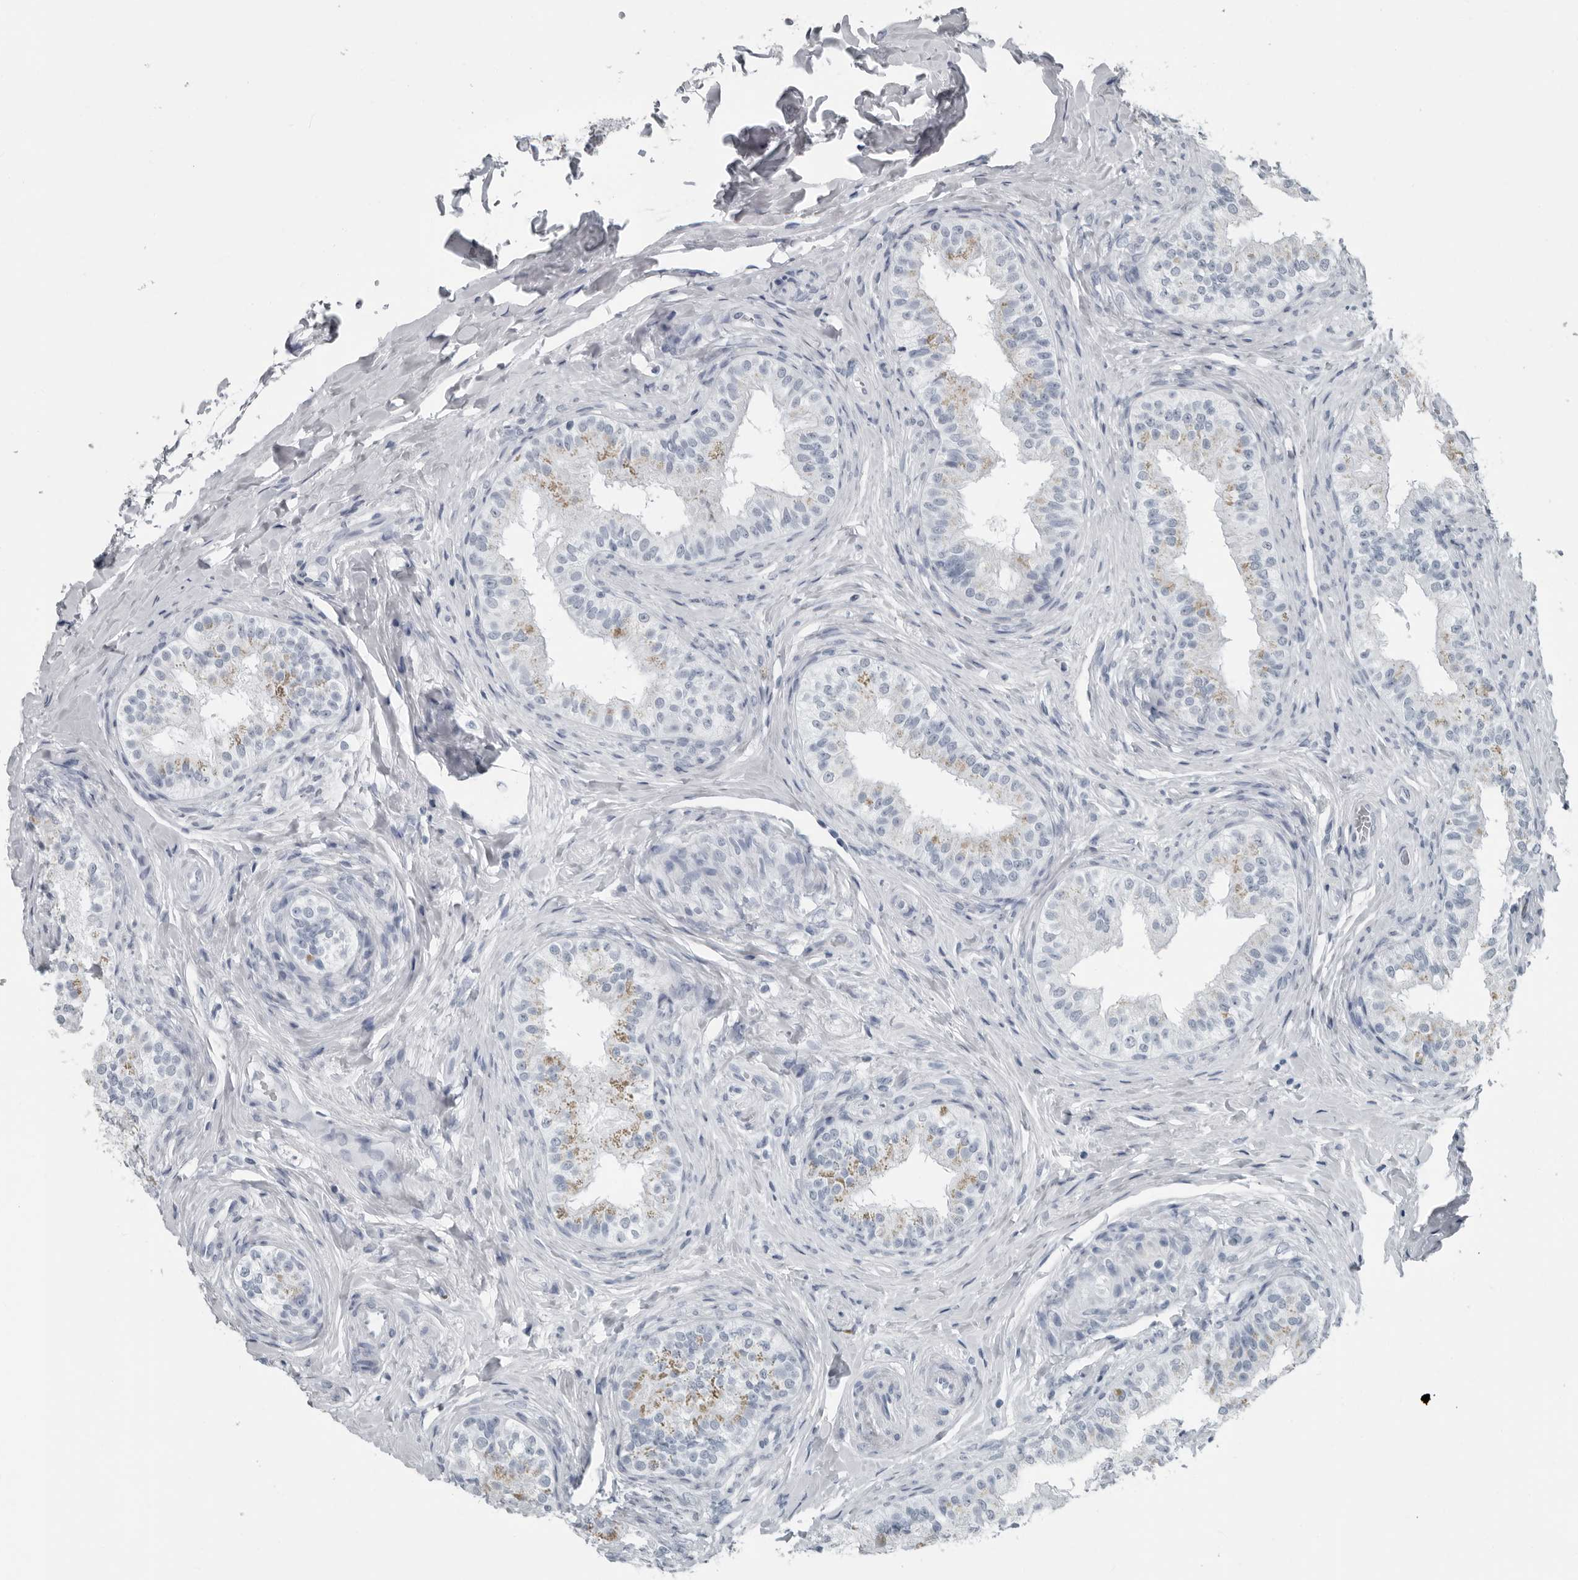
{"staining": {"intensity": "negative", "quantity": "none", "location": "none"}, "tissue": "epididymis", "cell_type": "Glandular cells", "image_type": "normal", "snomed": [{"axis": "morphology", "description": "Normal tissue, NOS"}, {"axis": "topography", "description": "Epididymis"}], "caption": "Immunohistochemistry photomicrograph of normal epididymis: epididymis stained with DAB displays no significant protein expression in glandular cells. (DAB immunohistochemistry with hematoxylin counter stain).", "gene": "PRSS1", "patient": {"sex": "male", "age": 49}}